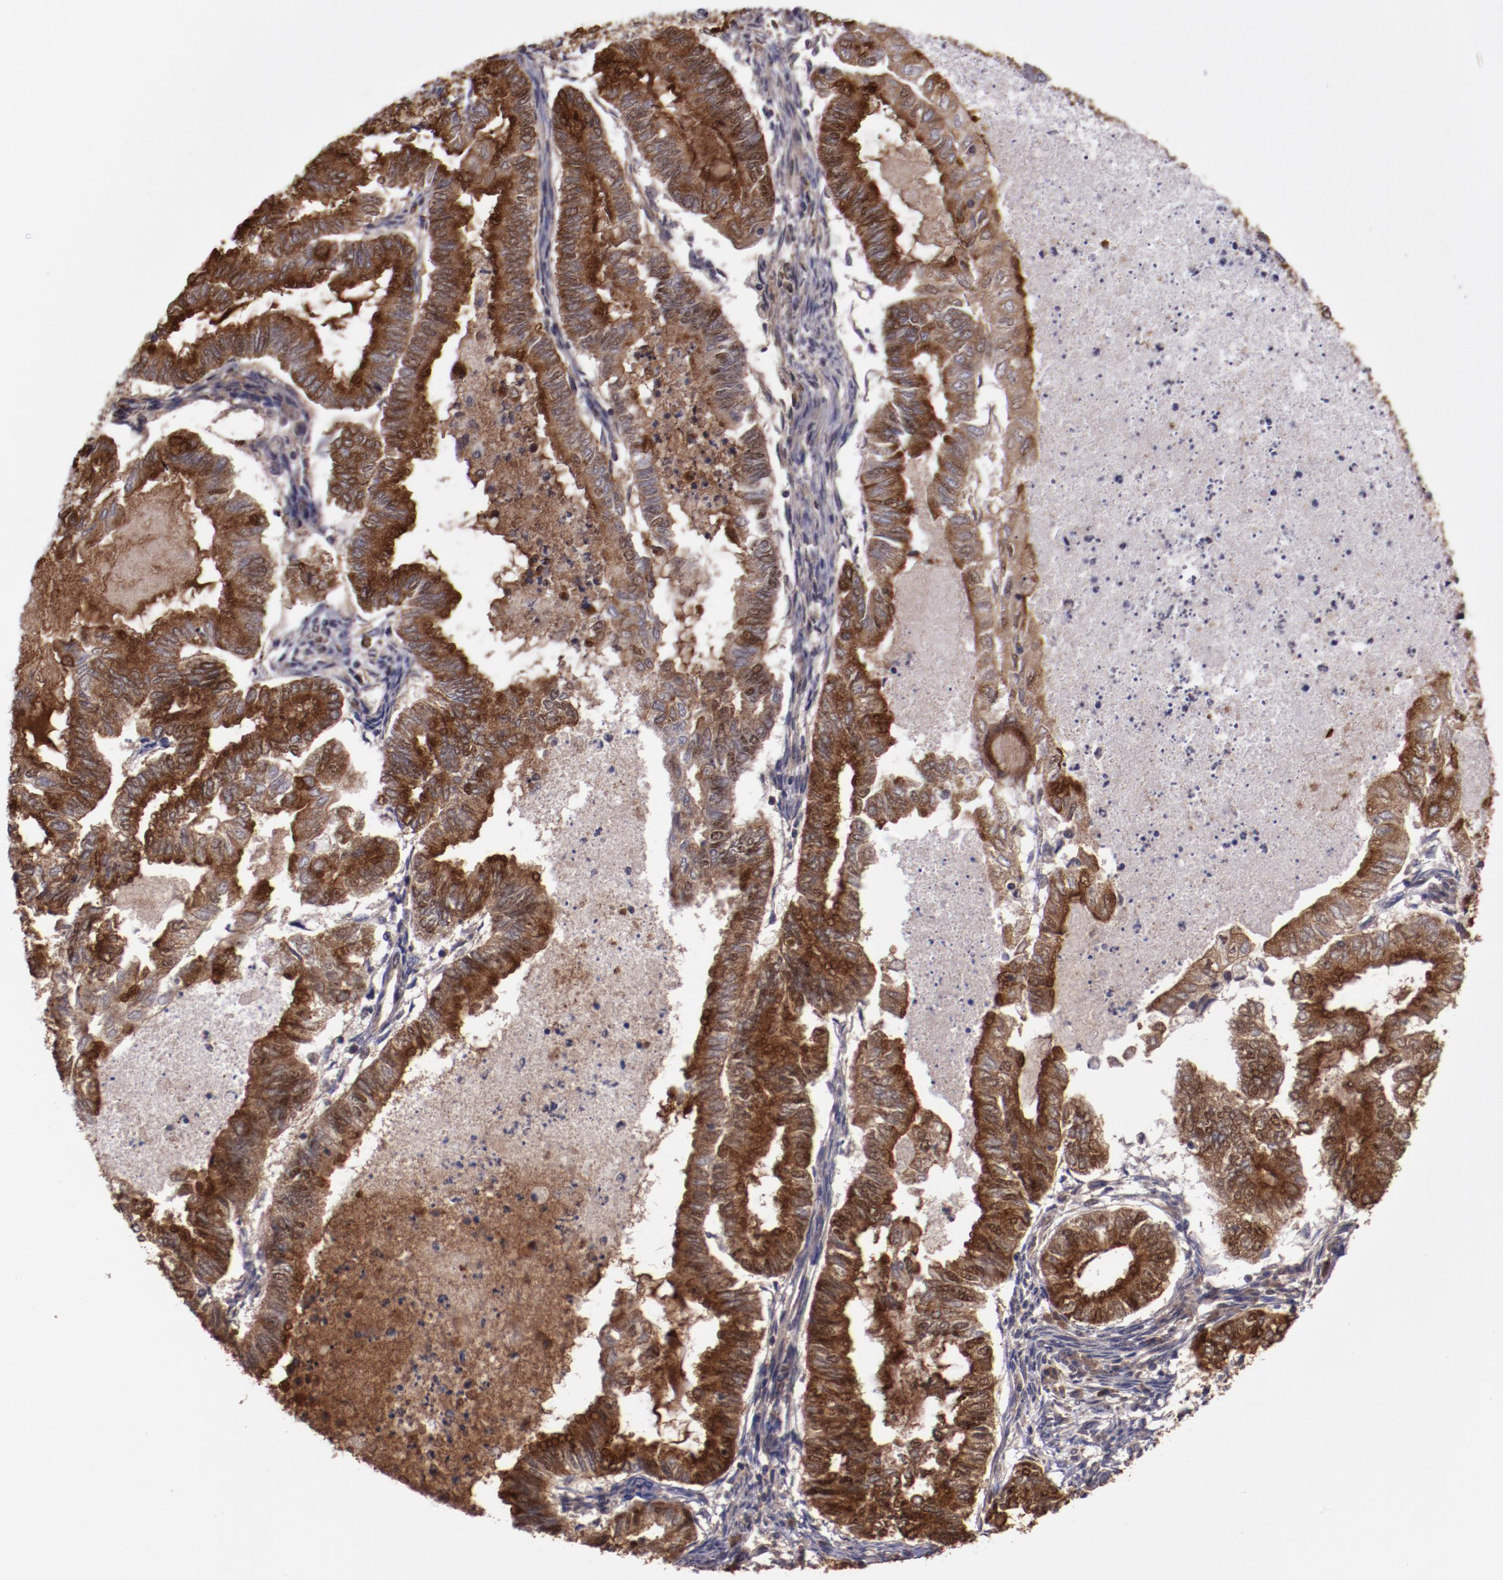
{"staining": {"intensity": "strong", "quantity": ">75%", "location": "cytoplasmic/membranous"}, "tissue": "endometrial cancer", "cell_type": "Tumor cells", "image_type": "cancer", "snomed": [{"axis": "morphology", "description": "Adenocarcinoma, NOS"}, {"axis": "topography", "description": "Endometrium"}], "caption": "Endometrial cancer (adenocarcinoma) stained with DAB immunohistochemistry (IHC) reveals high levels of strong cytoplasmic/membranous staining in about >75% of tumor cells.", "gene": "FTSJ1", "patient": {"sex": "female", "age": 79}}